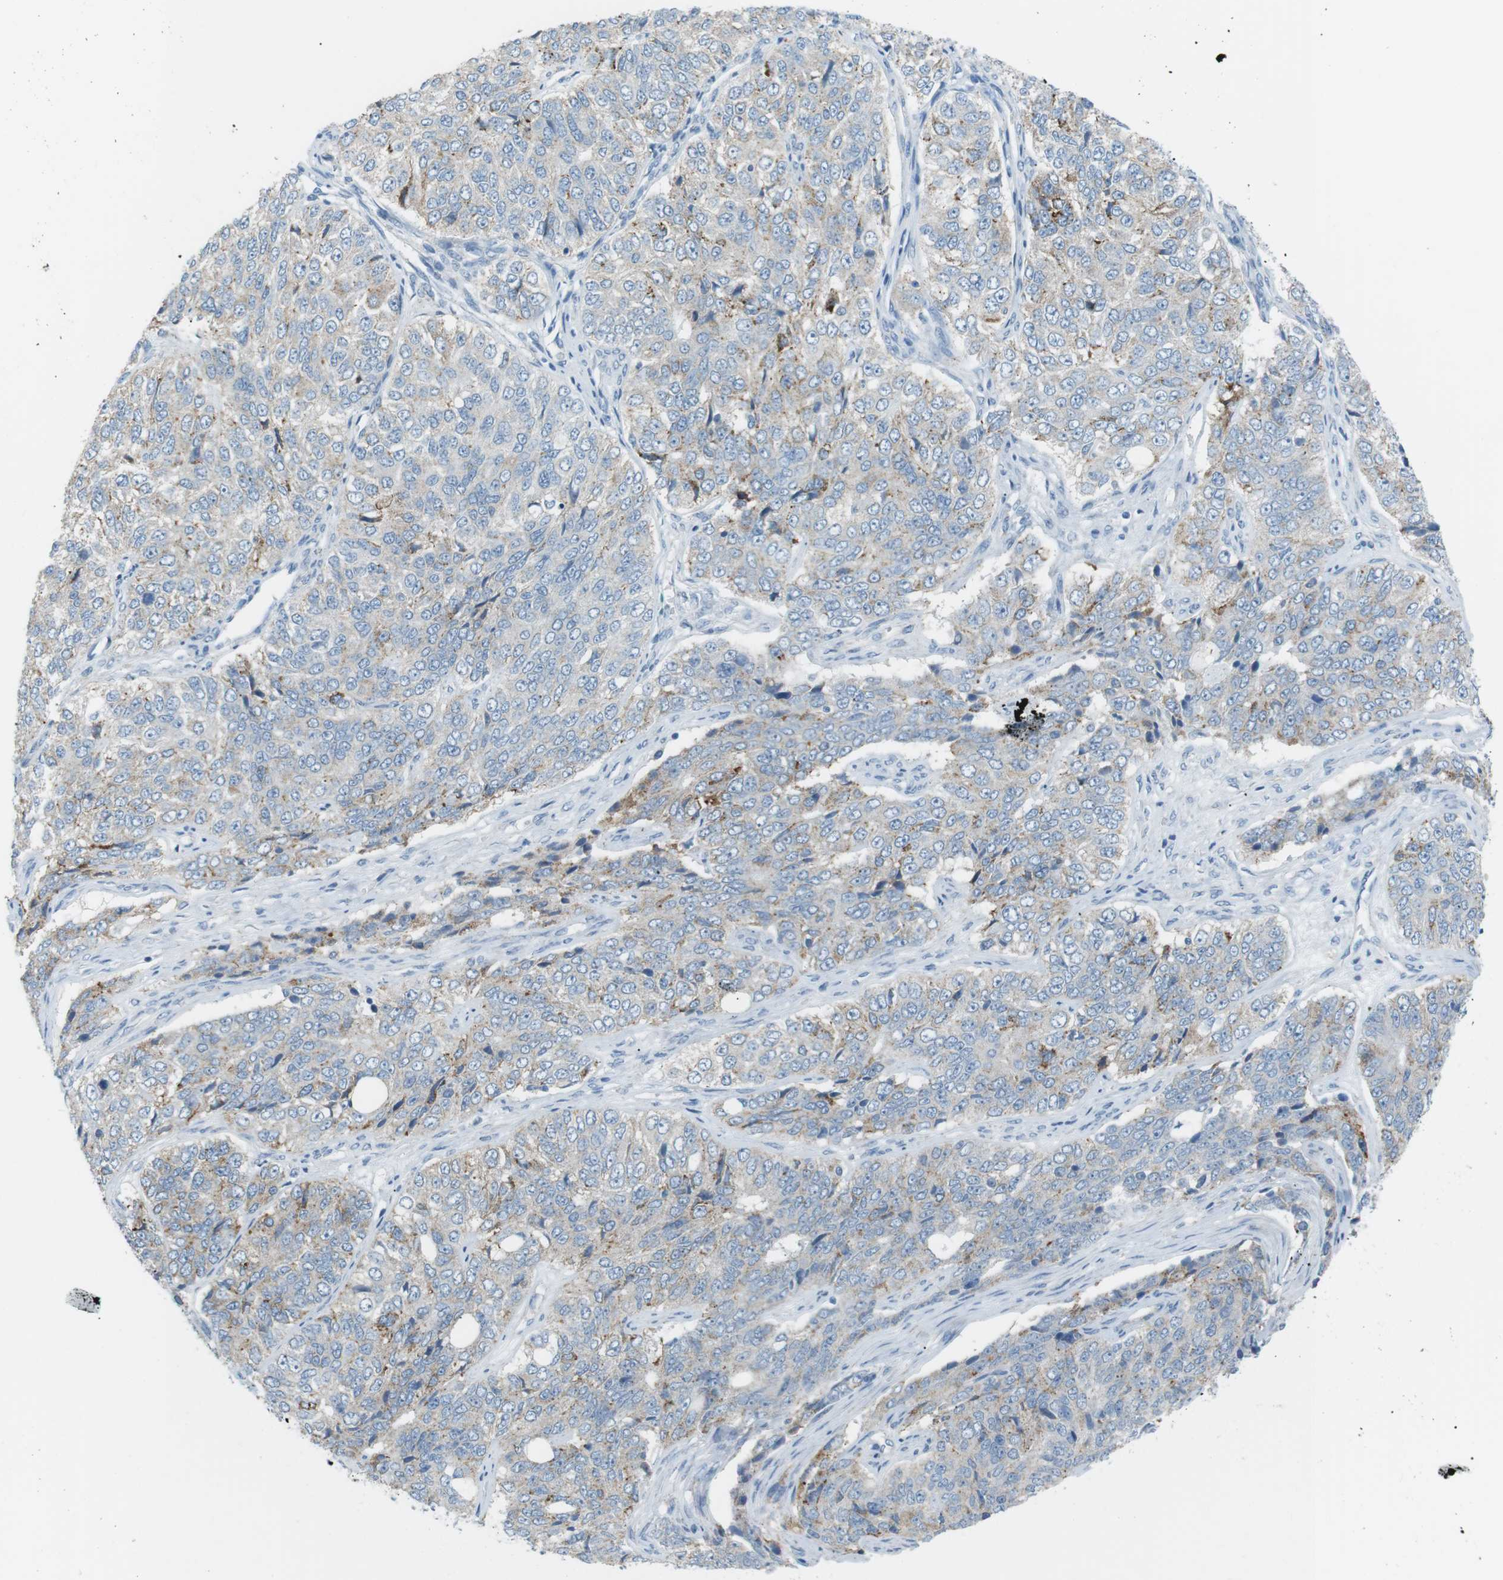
{"staining": {"intensity": "moderate", "quantity": "<25%", "location": "cytoplasmic/membranous"}, "tissue": "ovarian cancer", "cell_type": "Tumor cells", "image_type": "cancer", "snomed": [{"axis": "morphology", "description": "Carcinoma, endometroid"}, {"axis": "topography", "description": "Ovary"}], "caption": "Approximately <25% of tumor cells in ovarian endometroid carcinoma exhibit moderate cytoplasmic/membranous protein positivity as visualized by brown immunohistochemical staining.", "gene": "VAMP1", "patient": {"sex": "female", "age": 51}}